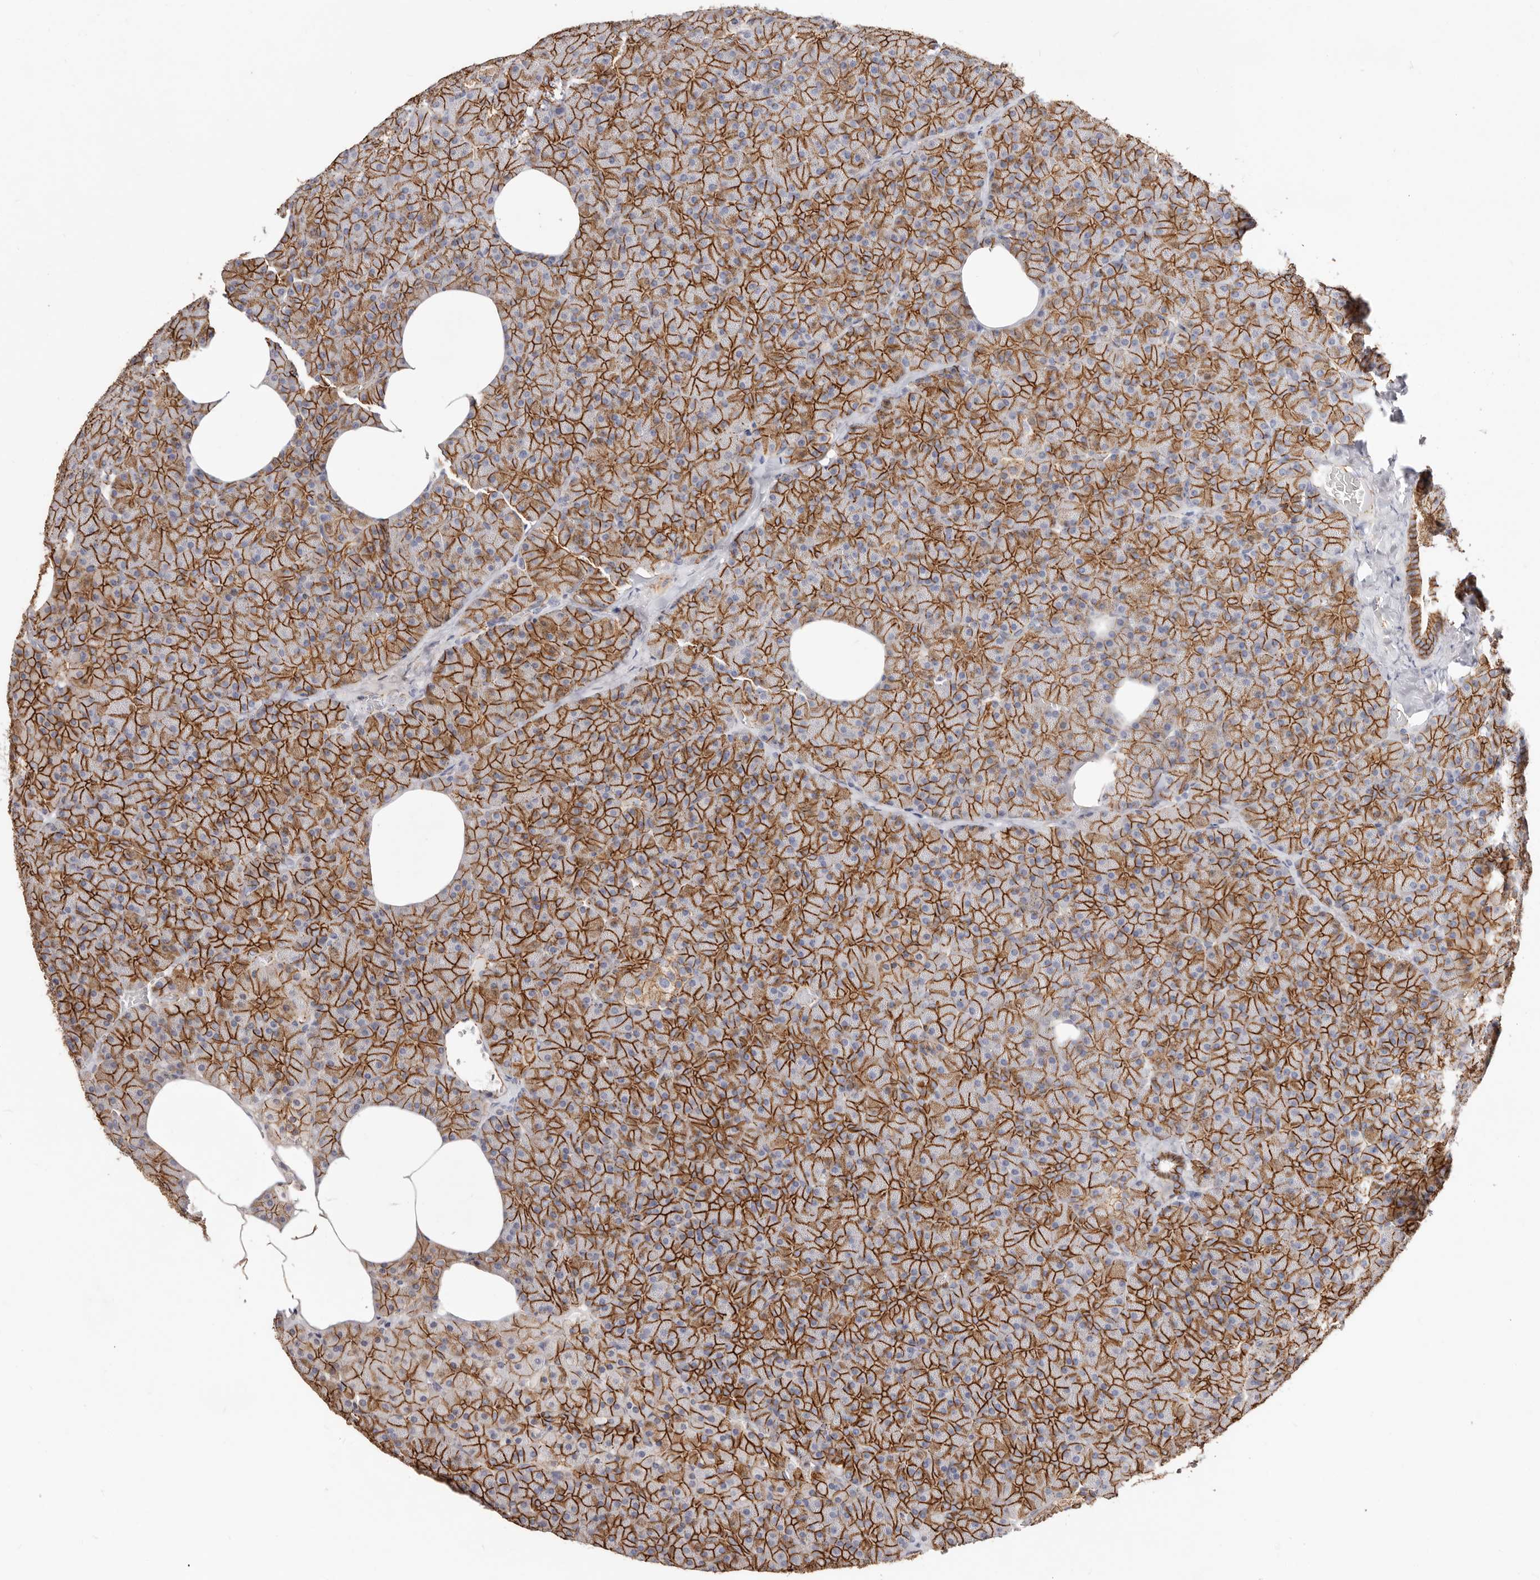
{"staining": {"intensity": "strong", "quantity": ">75%", "location": "cytoplasmic/membranous"}, "tissue": "pancreas", "cell_type": "Exocrine glandular cells", "image_type": "normal", "snomed": [{"axis": "morphology", "description": "Normal tissue, NOS"}, {"axis": "morphology", "description": "Carcinoid, malignant, NOS"}, {"axis": "topography", "description": "Pancreas"}], "caption": "Immunohistochemical staining of unremarkable human pancreas shows high levels of strong cytoplasmic/membranous staining in approximately >75% of exocrine glandular cells.", "gene": "CTNNB1", "patient": {"sex": "female", "age": 35}}